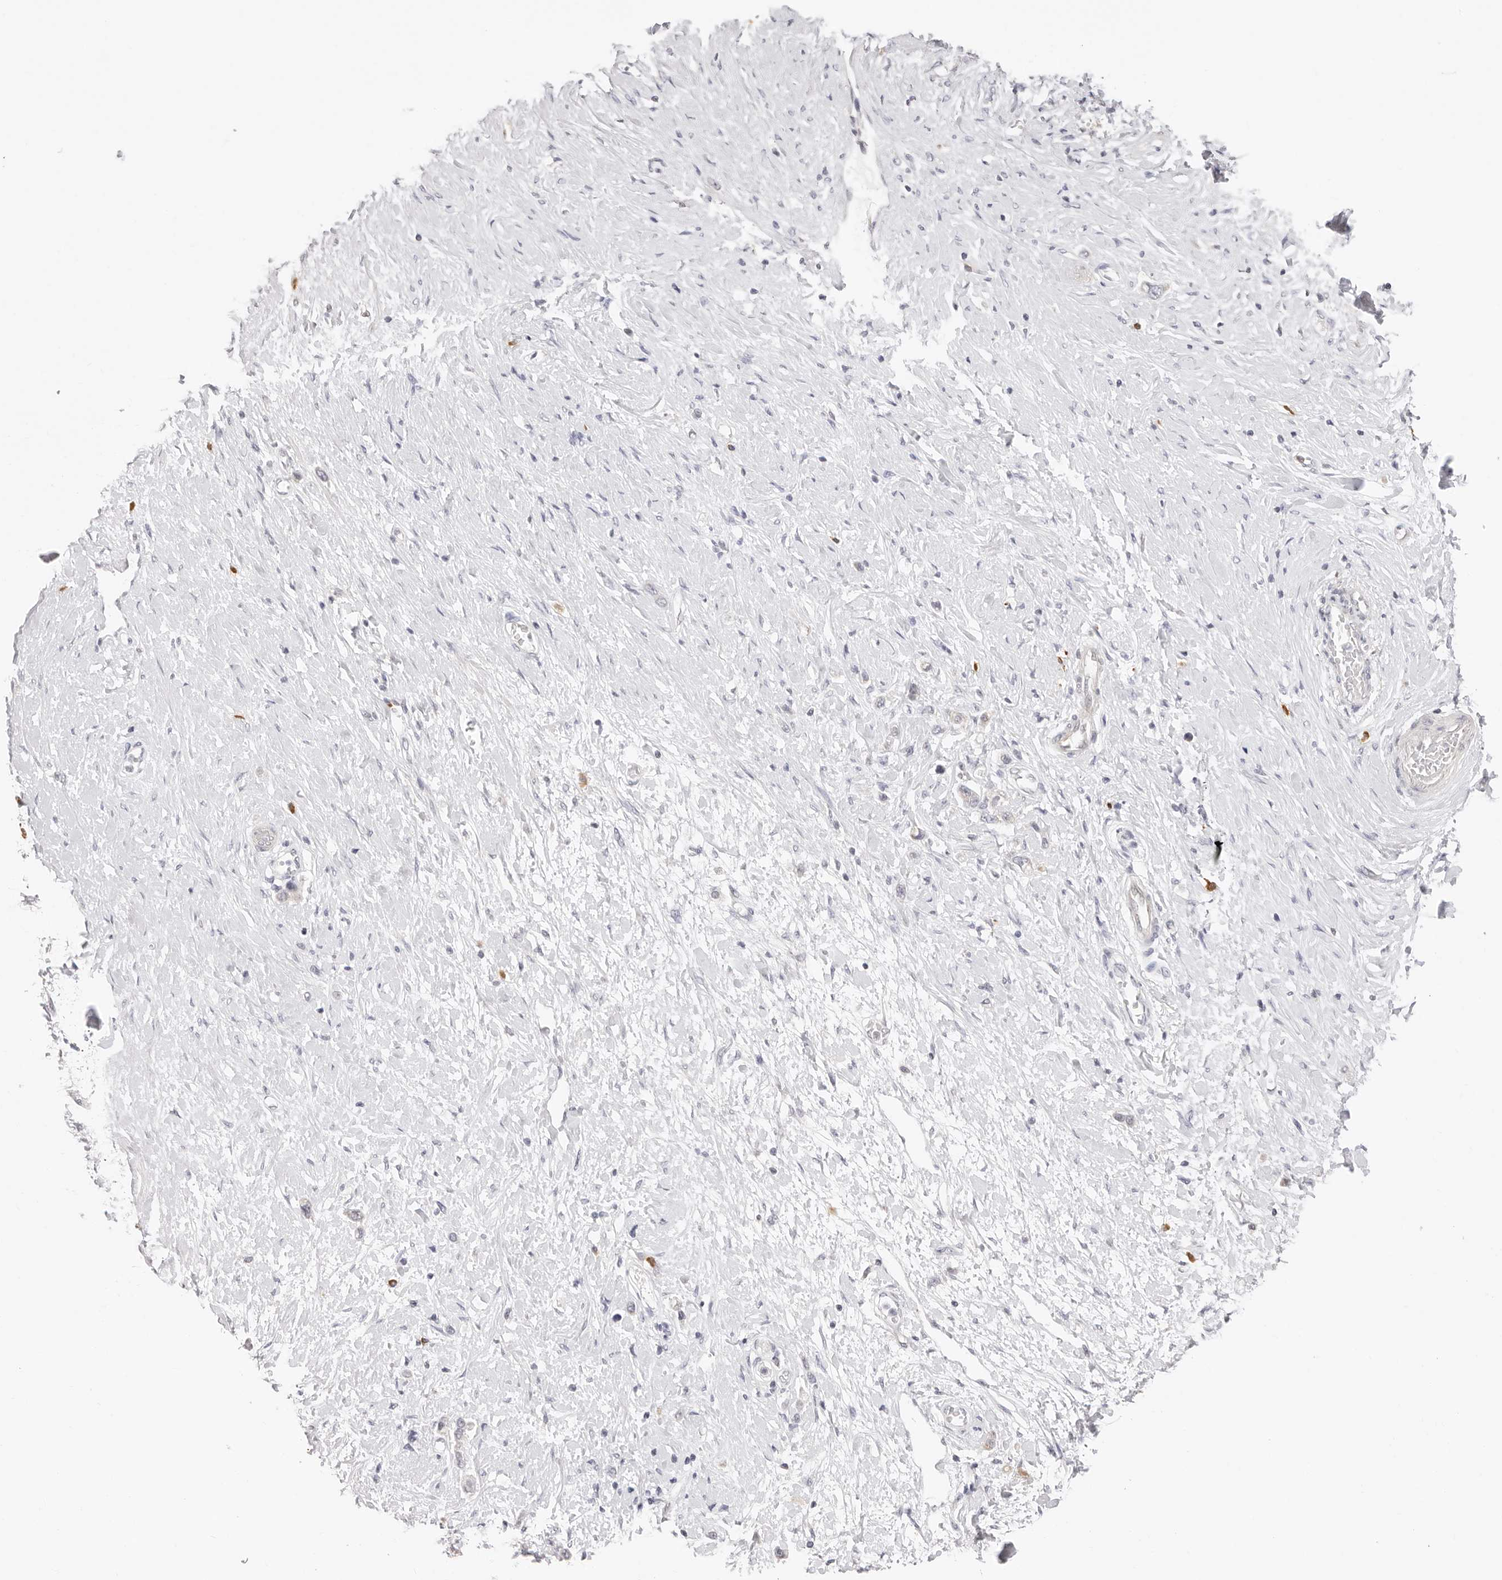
{"staining": {"intensity": "negative", "quantity": "none", "location": "none"}, "tissue": "stomach cancer", "cell_type": "Tumor cells", "image_type": "cancer", "snomed": [{"axis": "morphology", "description": "Adenocarcinoma, NOS"}, {"axis": "topography", "description": "Stomach"}], "caption": "The histopathology image displays no staining of tumor cells in adenocarcinoma (stomach).", "gene": "FDPS", "patient": {"sex": "female", "age": 65}}